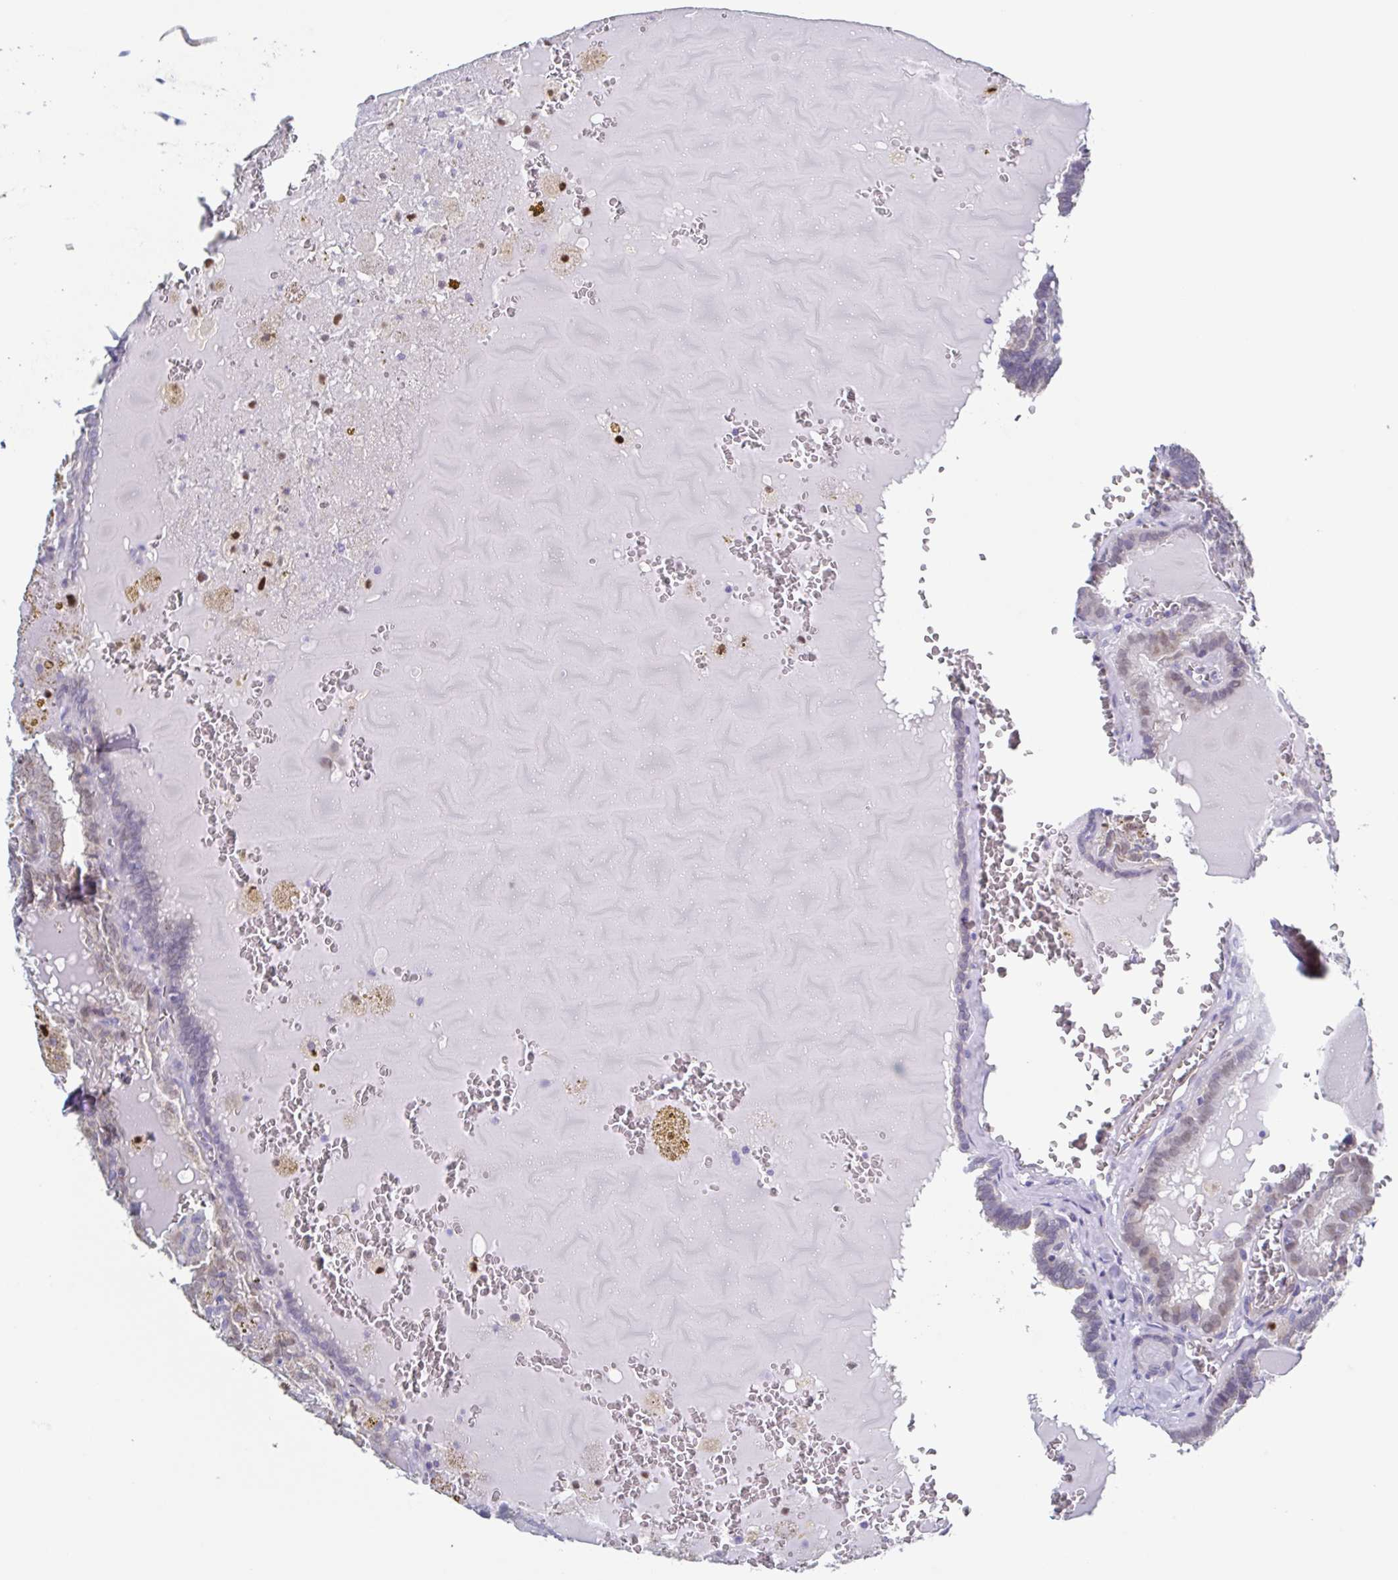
{"staining": {"intensity": "negative", "quantity": "none", "location": "none"}, "tissue": "thyroid cancer", "cell_type": "Tumor cells", "image_type": "cancer", "snomed": [{"axis": "morphology", "description": "Papillary adenocarcinoma, NOS"}, {"axis": "topography", "description": "Thyroid gland"}], "caption": "IHC image of human thyroid cancer stained for a protein (brown), which reveals no expression in tumor cells. (DAB IHC visualized using brightfield microscopy, high magnification).", "gene": "PBOV1", "patient": {"sex": "female", "age": 39}}